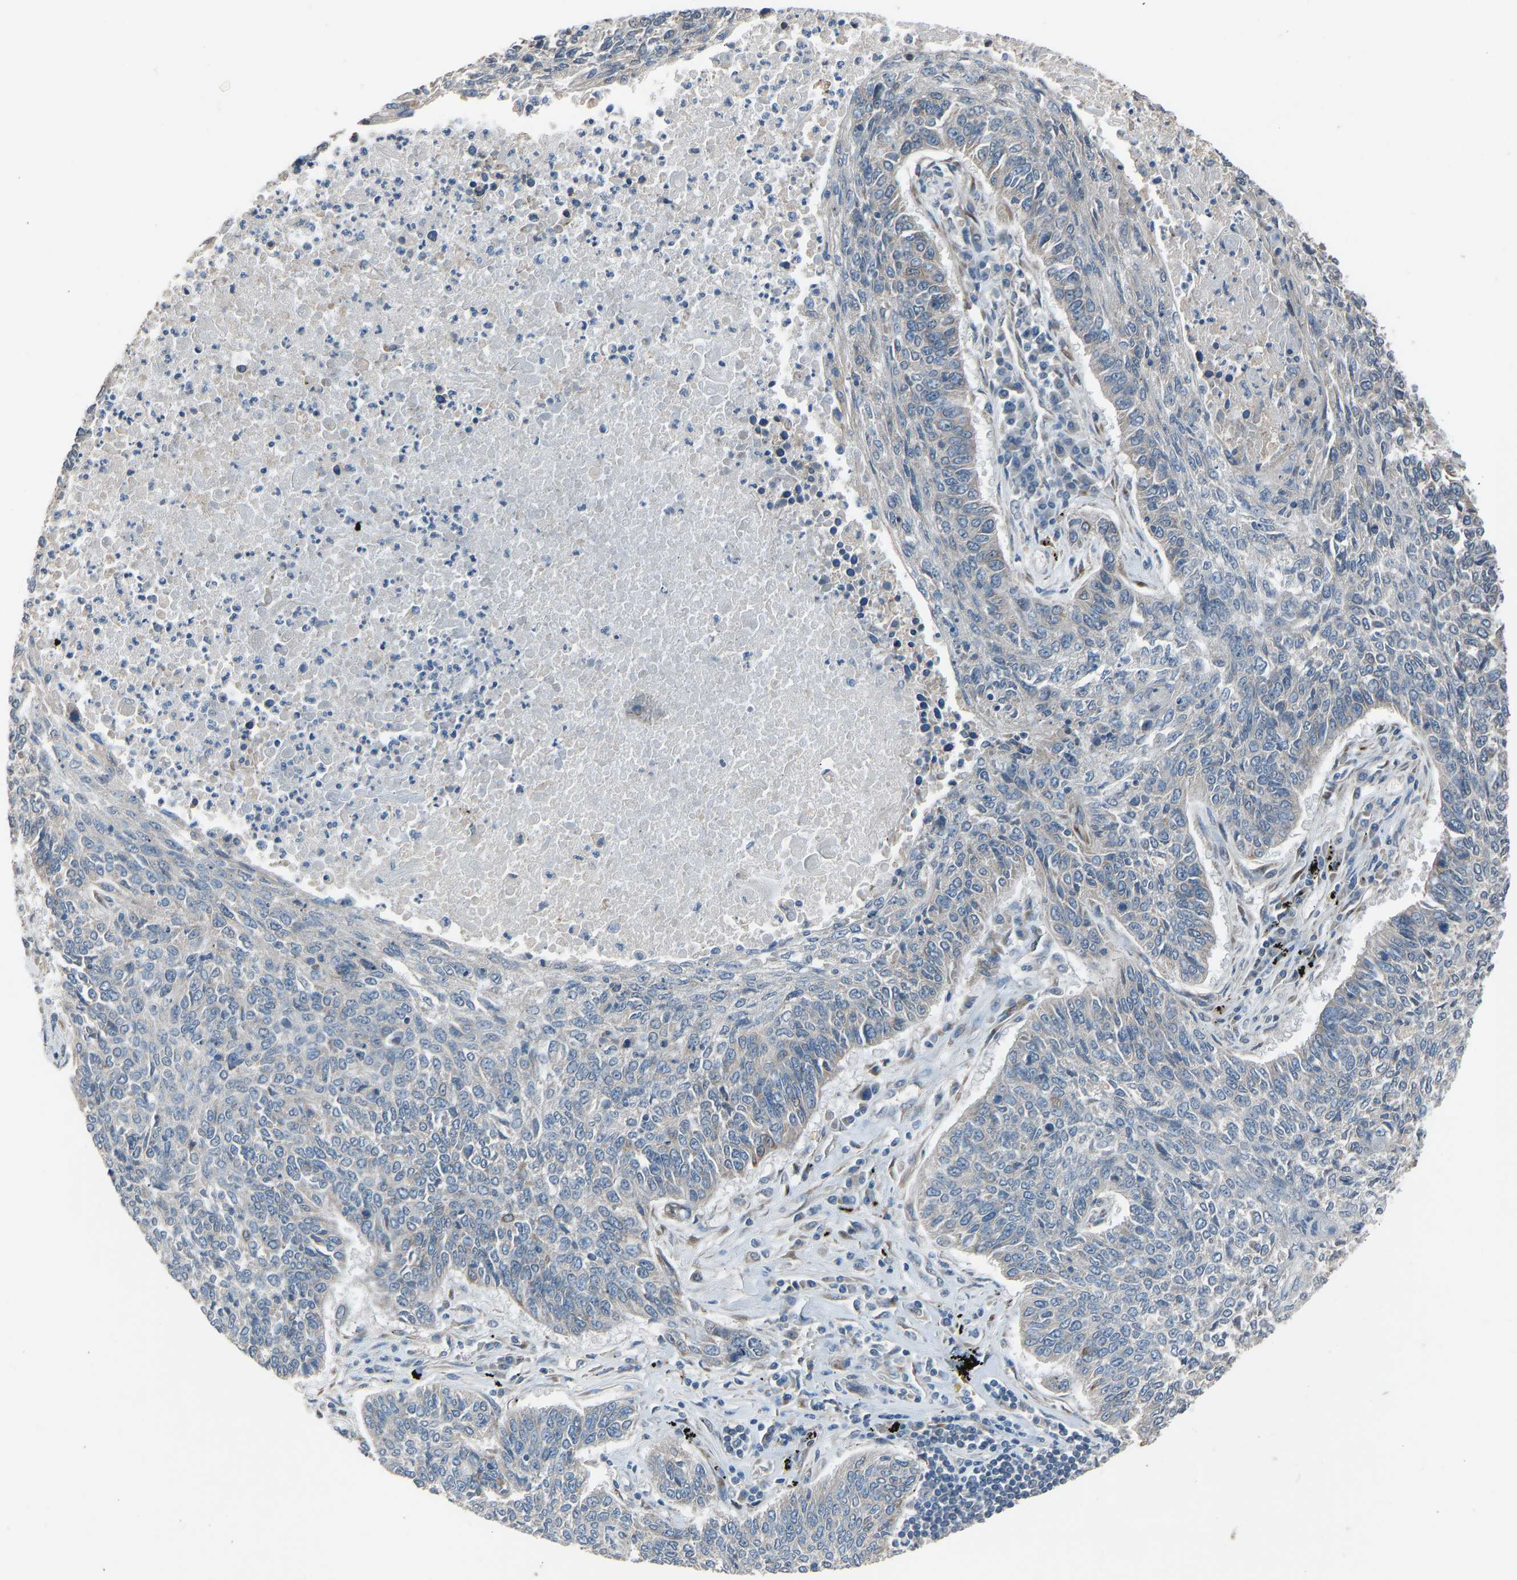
{"staining": {"intensity": "negative", "quantity": "none", "location": "none"}, "tissue": "lung cancer", "cell_type": "Tumor cells", "image_type": "cancer", "snomed": [{"axis": "morphology", "description": "Normal tissue, NOS"}, {"axis": "morphology", "description": "Squamous cell carcinoma, NOS"}, {"axis": "topography", "description": "Cartilage tissue"}, {"axis": "topography", "description": "Bronchus"}, {"axis": "topography", "description": "Lung"}], "caption": "Tumor cells are negative for brown protein staining in lung cancer.", "gene": "SLC43A1", "patient": {"sex": "female", "age": 49}}